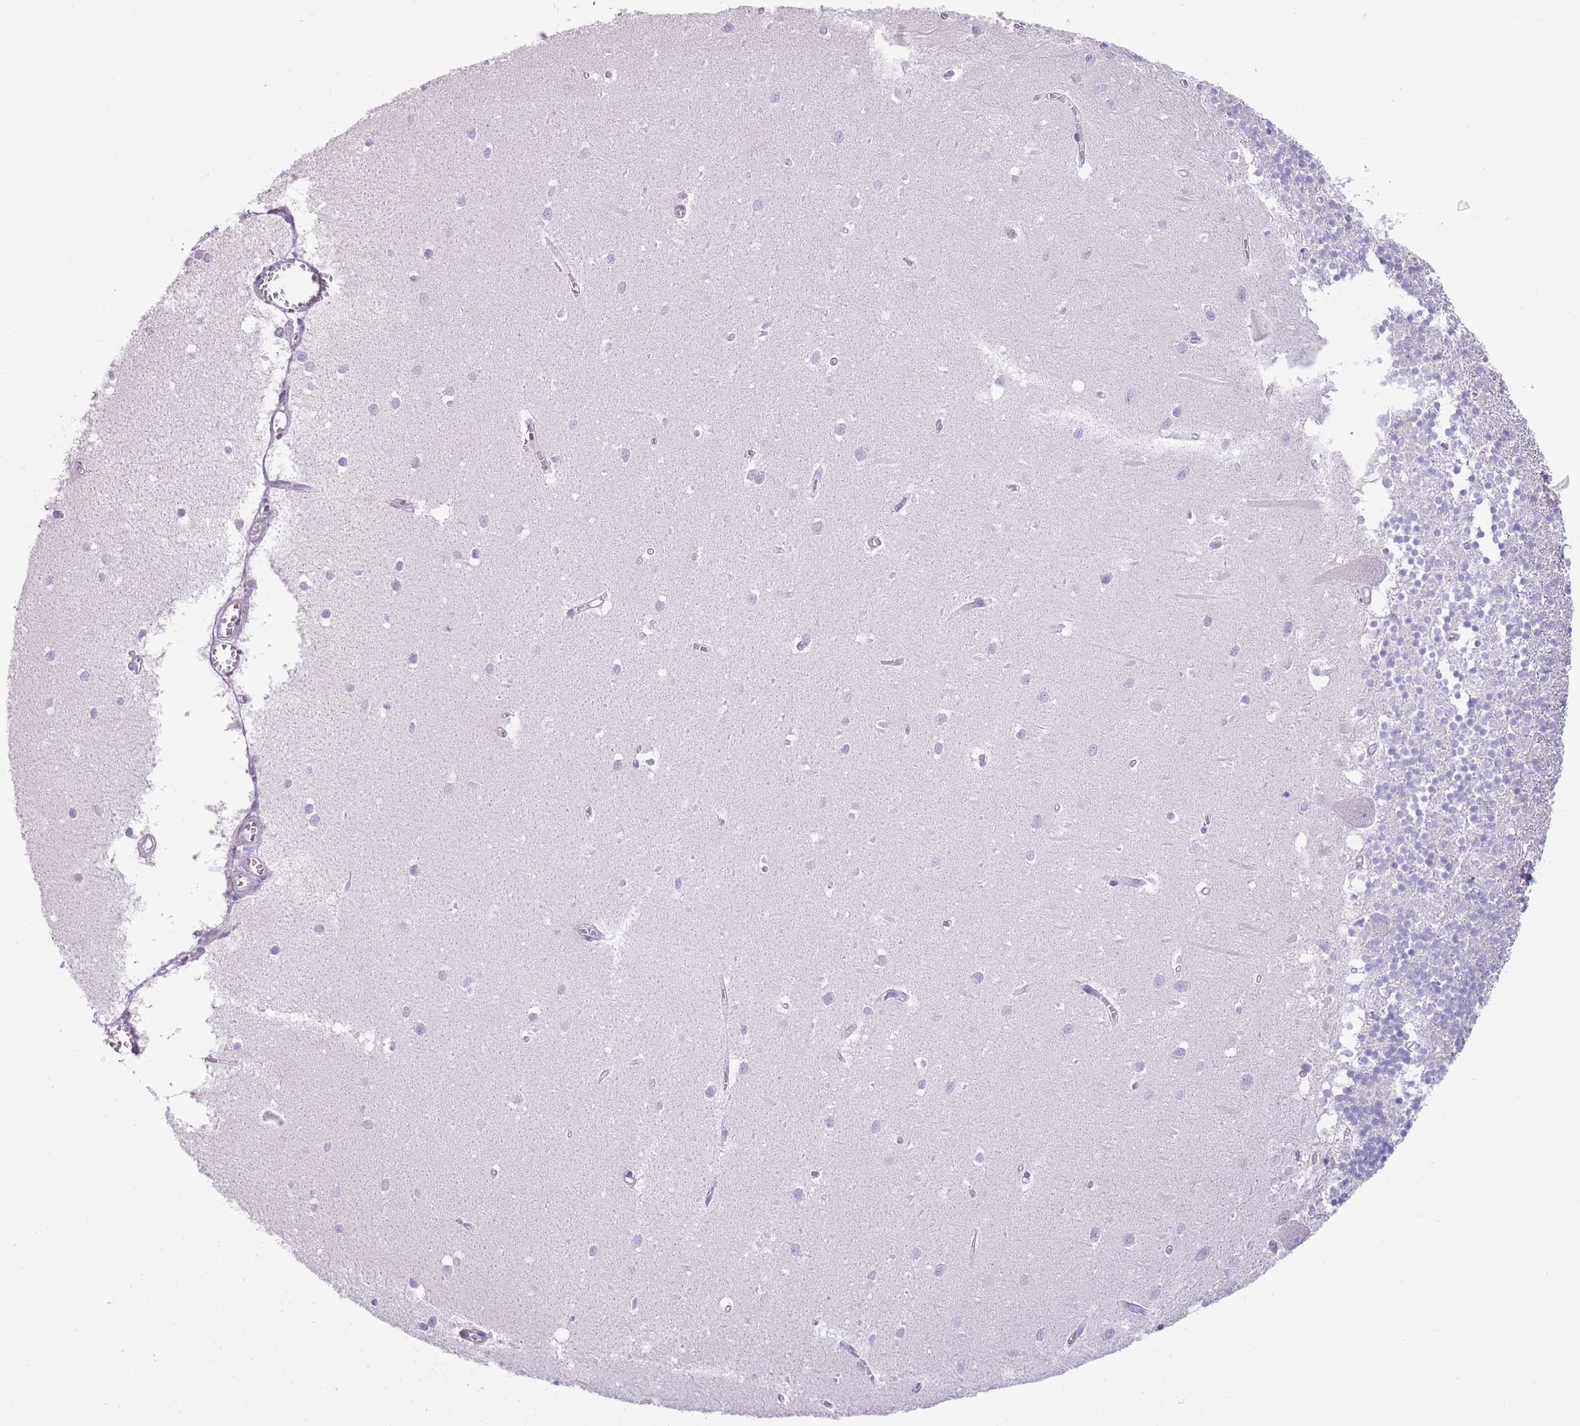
{"staining": {"intensity": "negative", "quantity": "none", "location": "none"}, "tissue": "cerebellum", "cell_type": "Cells in granular layer", "image_type": "normal", "snomed": [{"axis": "morphology", "description": "Normal tissue, NOS"}, {"axis": "topography", "description": "Cerebellum"}], "caption": "Cerebellum stained for a protein using immunohistochemistry exhibits no positivity cells in granular layer.", "gene": "IMPG1", "patient": {"sex": "male", "age": 54}}